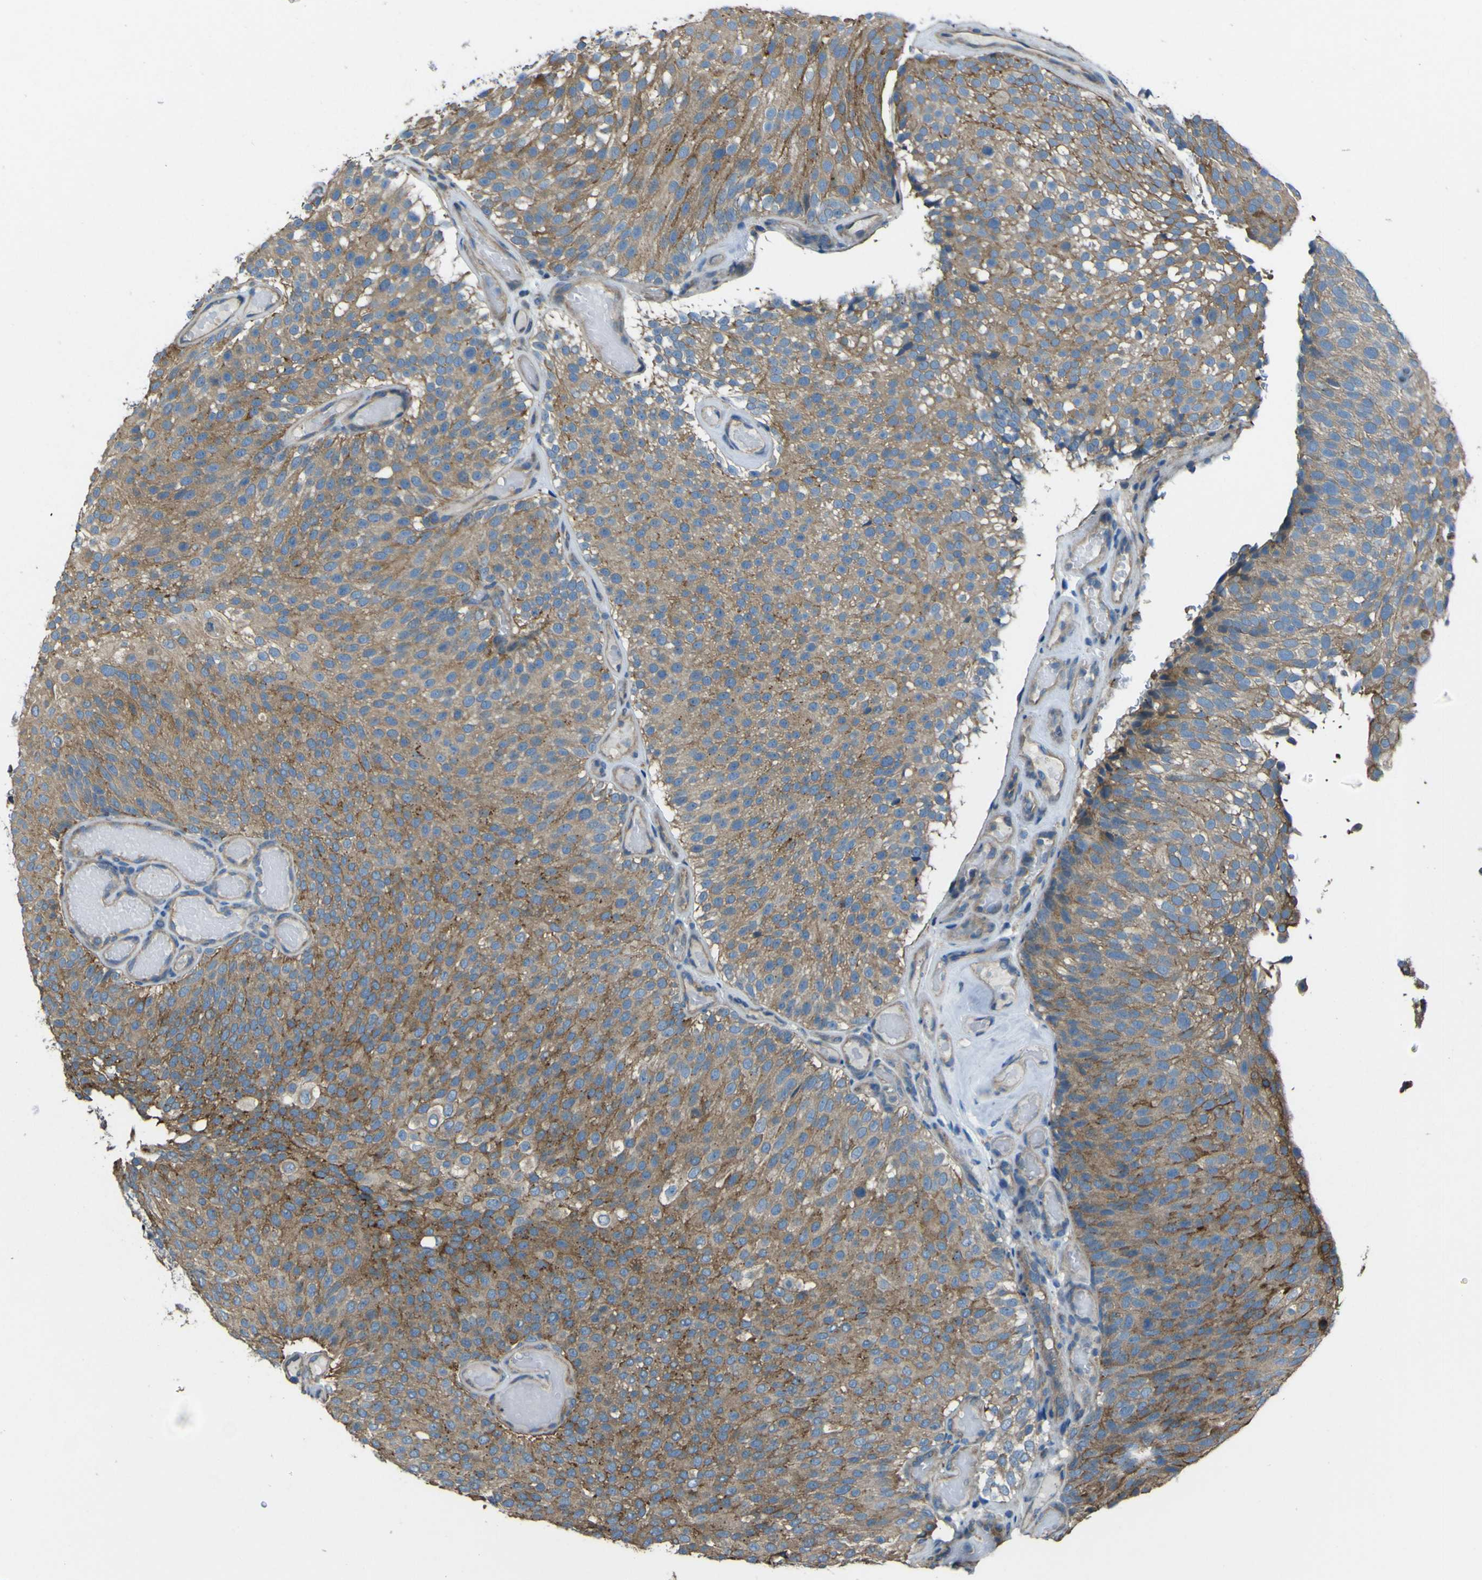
{"staining": {"intensity": "moderate", "quantity": "25%-75%", "location": "cytoplasmic/membranous"}, "tissue": "urothelial cancer", "cell_type": "Tumor cells", "image_type": "cancer", "snomed": [{"axis": "morphology", "description": "Urothelial carcinoma, Low grade"}, {"axis": "topography", "description": "Urinary bladder"}], "caption": "Urothelial carcinoma (low-grade) stained for a protein (brown) reveals moderate cytoplasmic/membranous positive staining in about 25%-75% of tumor cells.", "gene": "NAALADL2", "patient": {"sex": "male", "age": 78}}